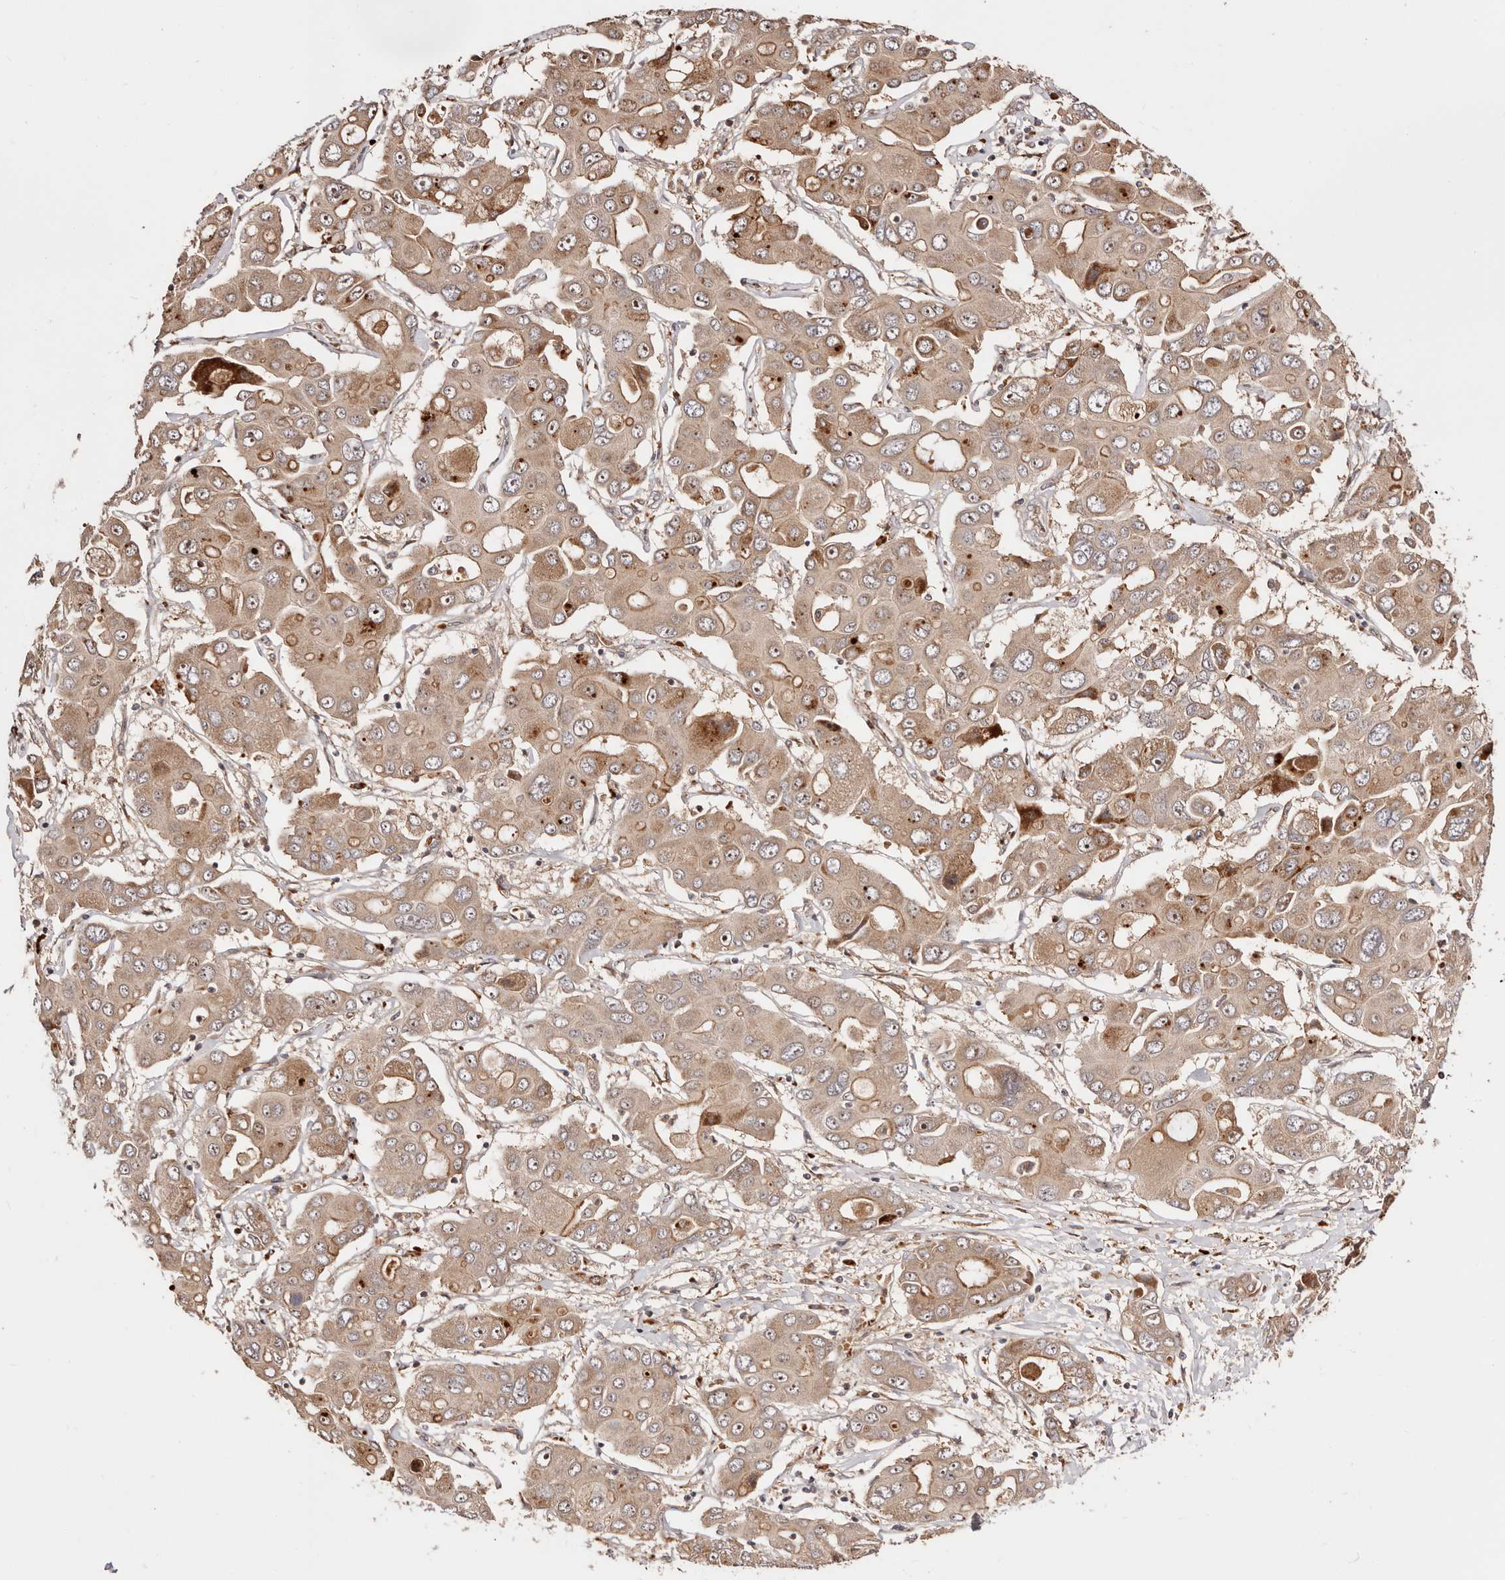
{"staining": {"intensity": "moderate", "quantity": ">75%", "location": "cytoplasmic/membranous,nuclear"}, "tissue": "liver cancer", "cell_type": "Tumor cells", "image_type": "cancer", "snomed": [{"axis": "morphology", "description": "Cholangiocarcinoma"}, {"axis": "topography", "description": "Liver"}], "caption": "Protein expression analysis of human liver cancer (cholangiocarcinoma) reveals moderate cytoplasmic/membranous and nuclear expression in approximately >75% of tumor cells. (DAB = brown stain, brightfield microscopy at high magnification).", "gene": "PTPN22", "patient": {"sex": "male", "age": 67}}